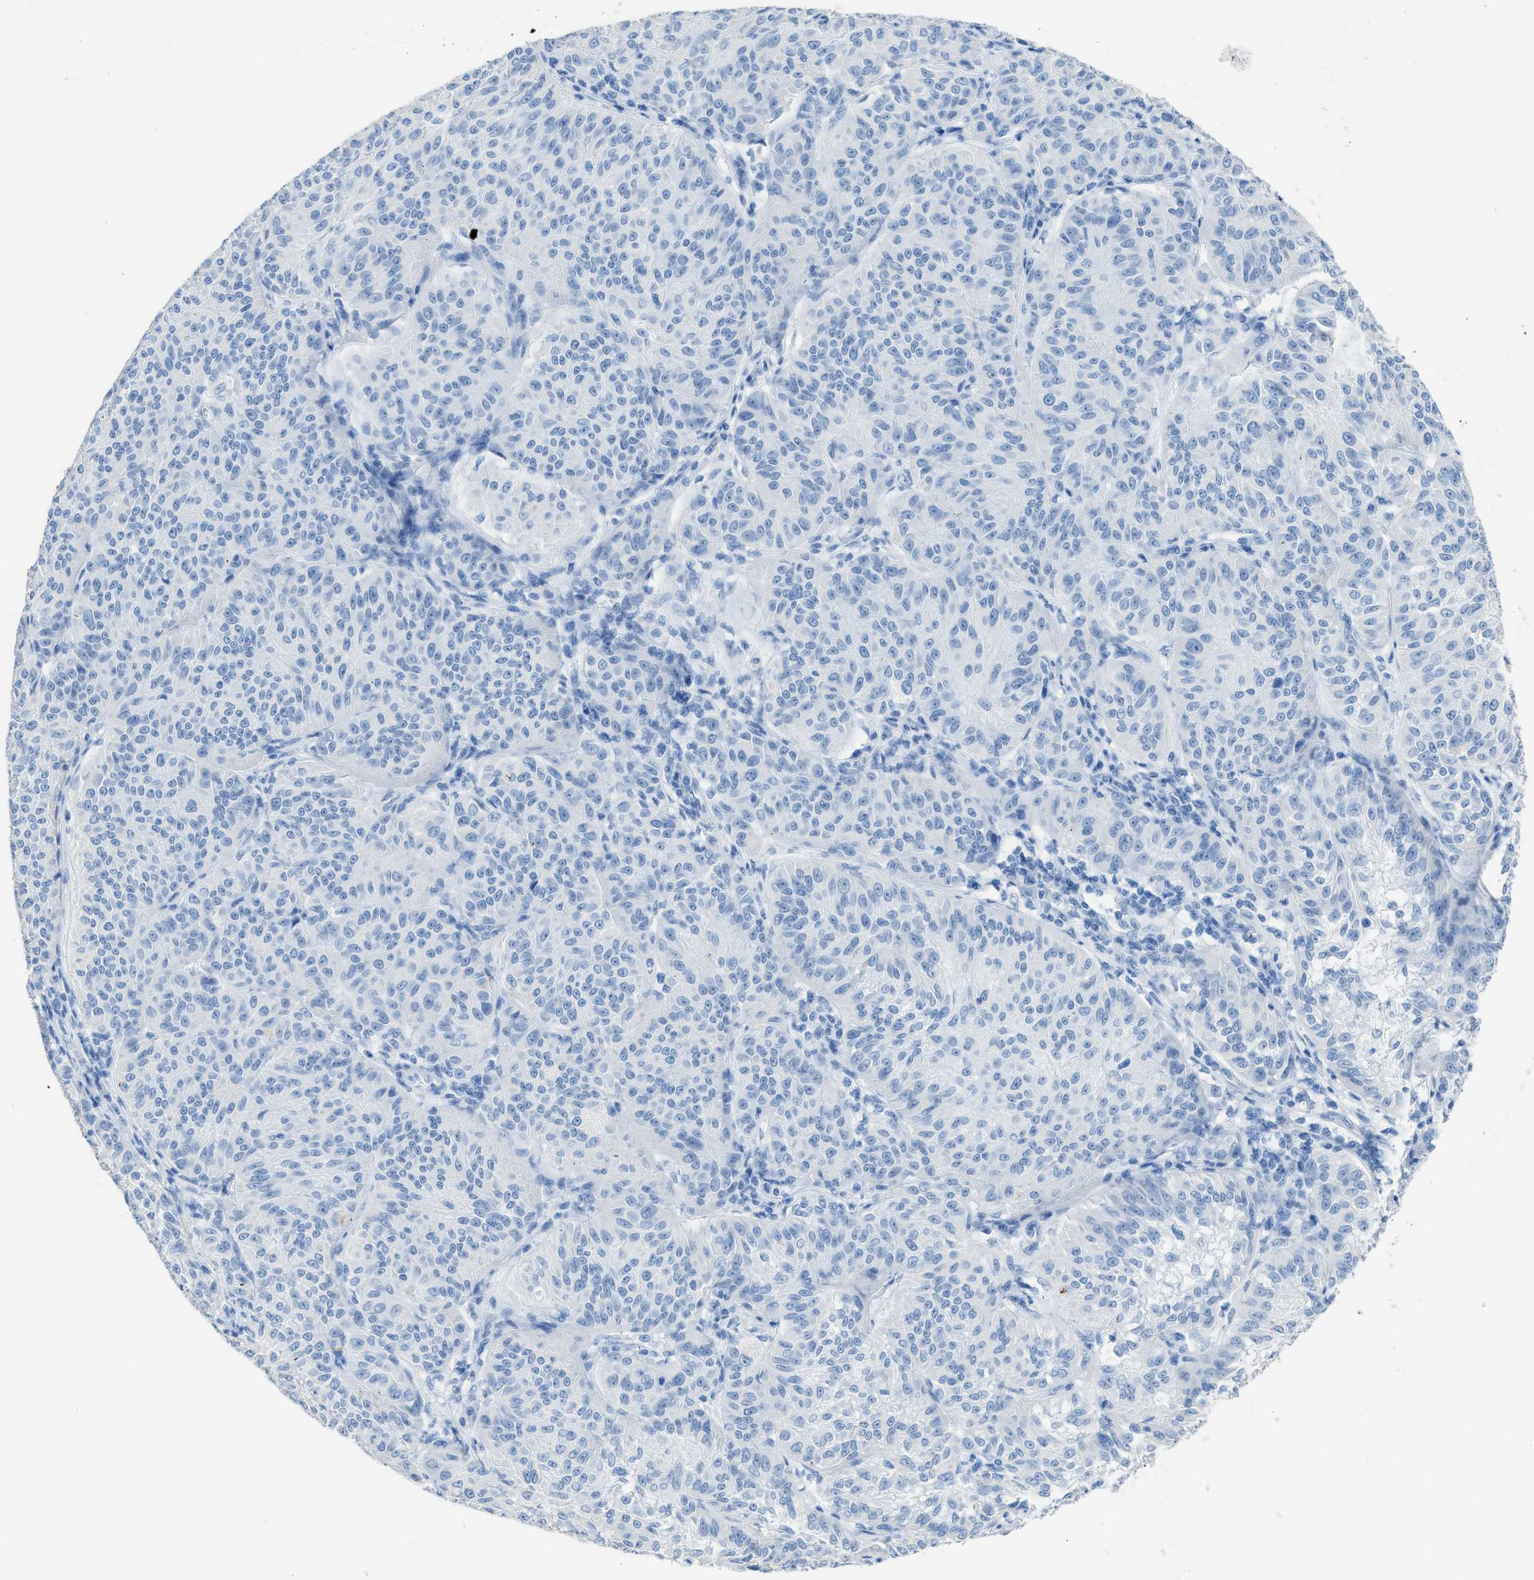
{"staining": {"intensity": "negative", "quantity": "none", "location": "none"}, "tissue": "melanoma", "cell_type": "Tumor cells", "image_type": "cancer", "snomed": [{"axis": "morphology", "description": "Malignant melanoma, NOS"}, {"axis": "topography", "description": "Skin"}], "caption": "Immunohistochemistry (IHC) photomicrograph of human malignant melanoma stained for a protein (brown), which shows no staining in tumor cells.", "gene": "FAIM2", "patient": {"sex": "female", "age": 72}}